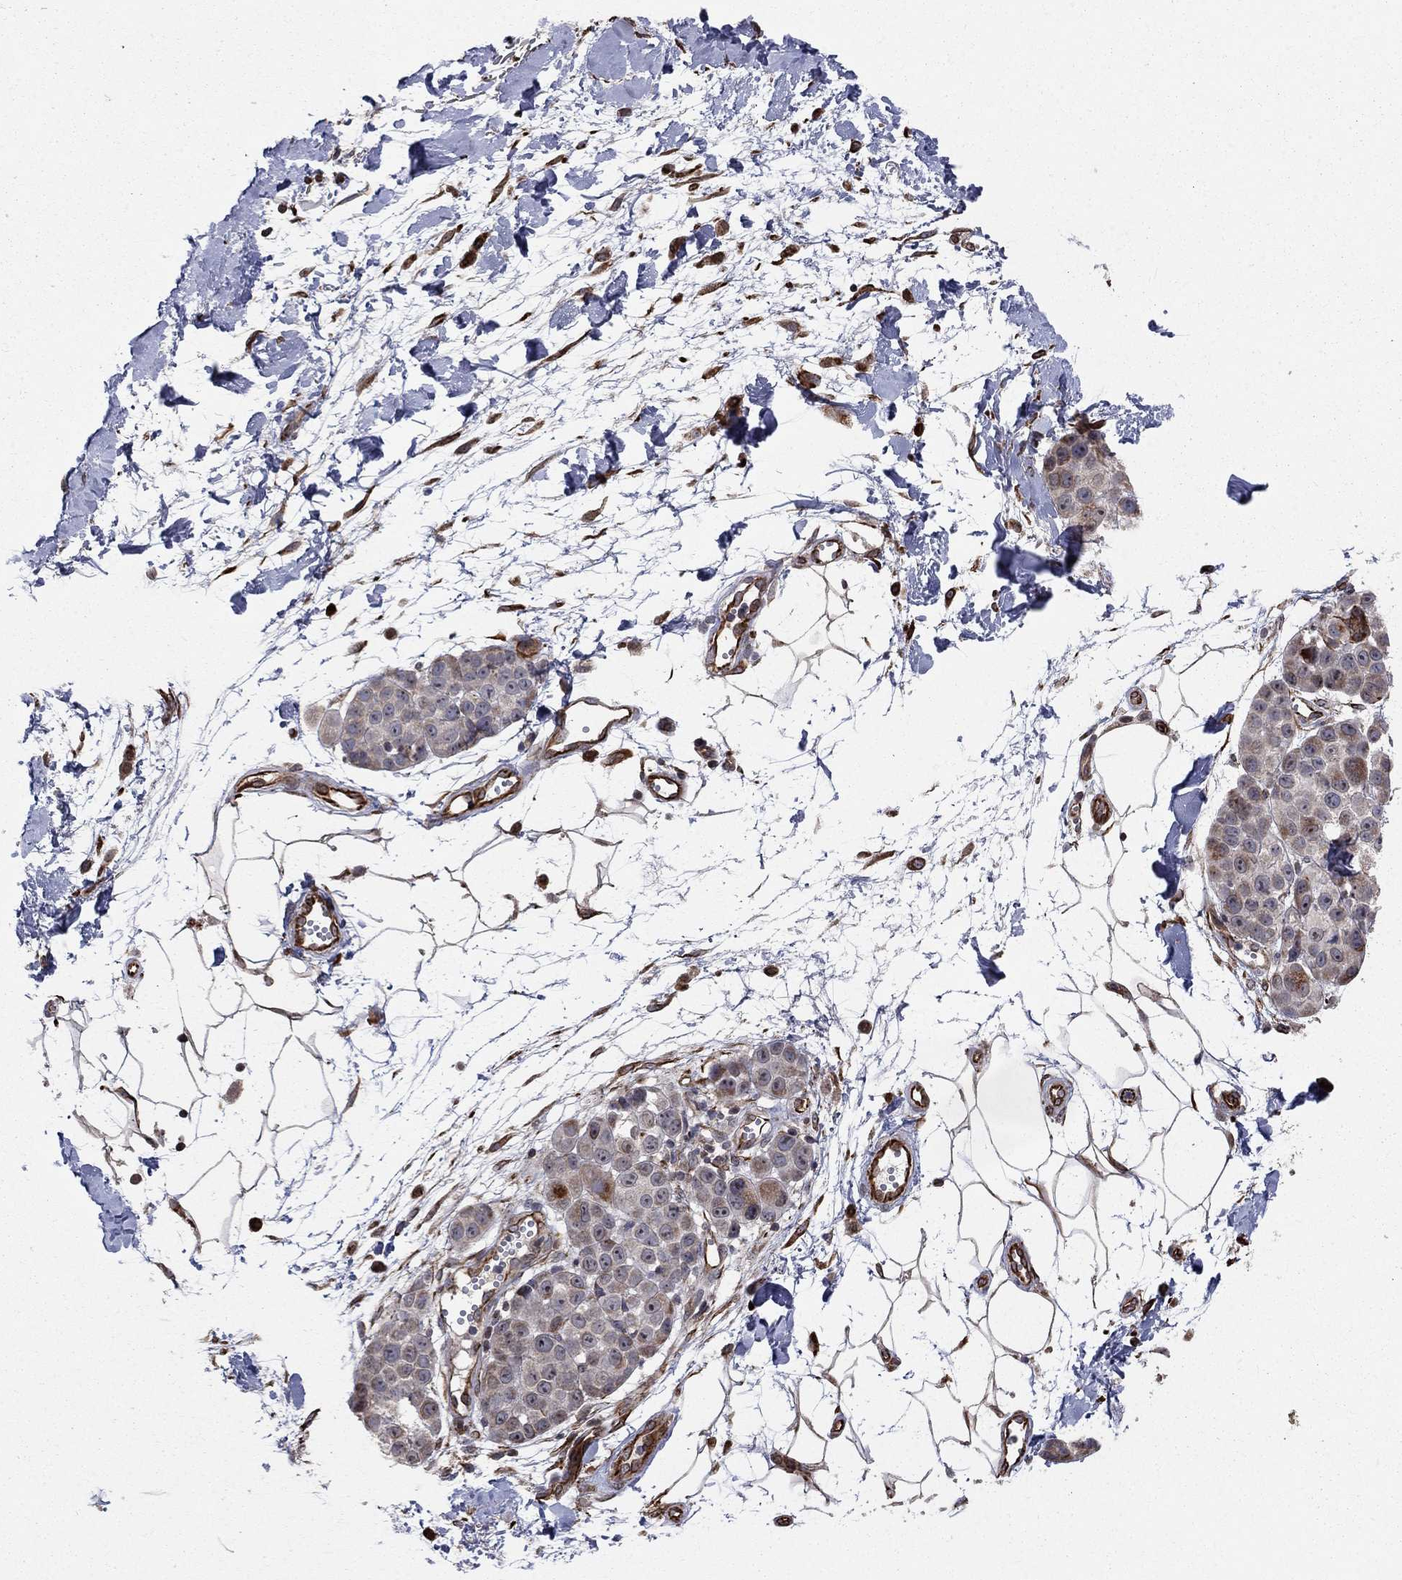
{"staining": {"intensity": "weak", "quantity": "<25%", "location": "cytoplasmic/membranous"}, "tissue": "melanoma", "cell_type": "Tumor cells", "image_type": "cancer", "snomed": [{"axis": "morphology", "description": "Malignant melanoma, NOS"}, {"axis": "topography", "description": "Skin"}], "caption": "The image demonstrates no staining of tumor cells in malignant melanoma.", "gene": "MSRA", "patient": {"sex": "female", "age": 86}}